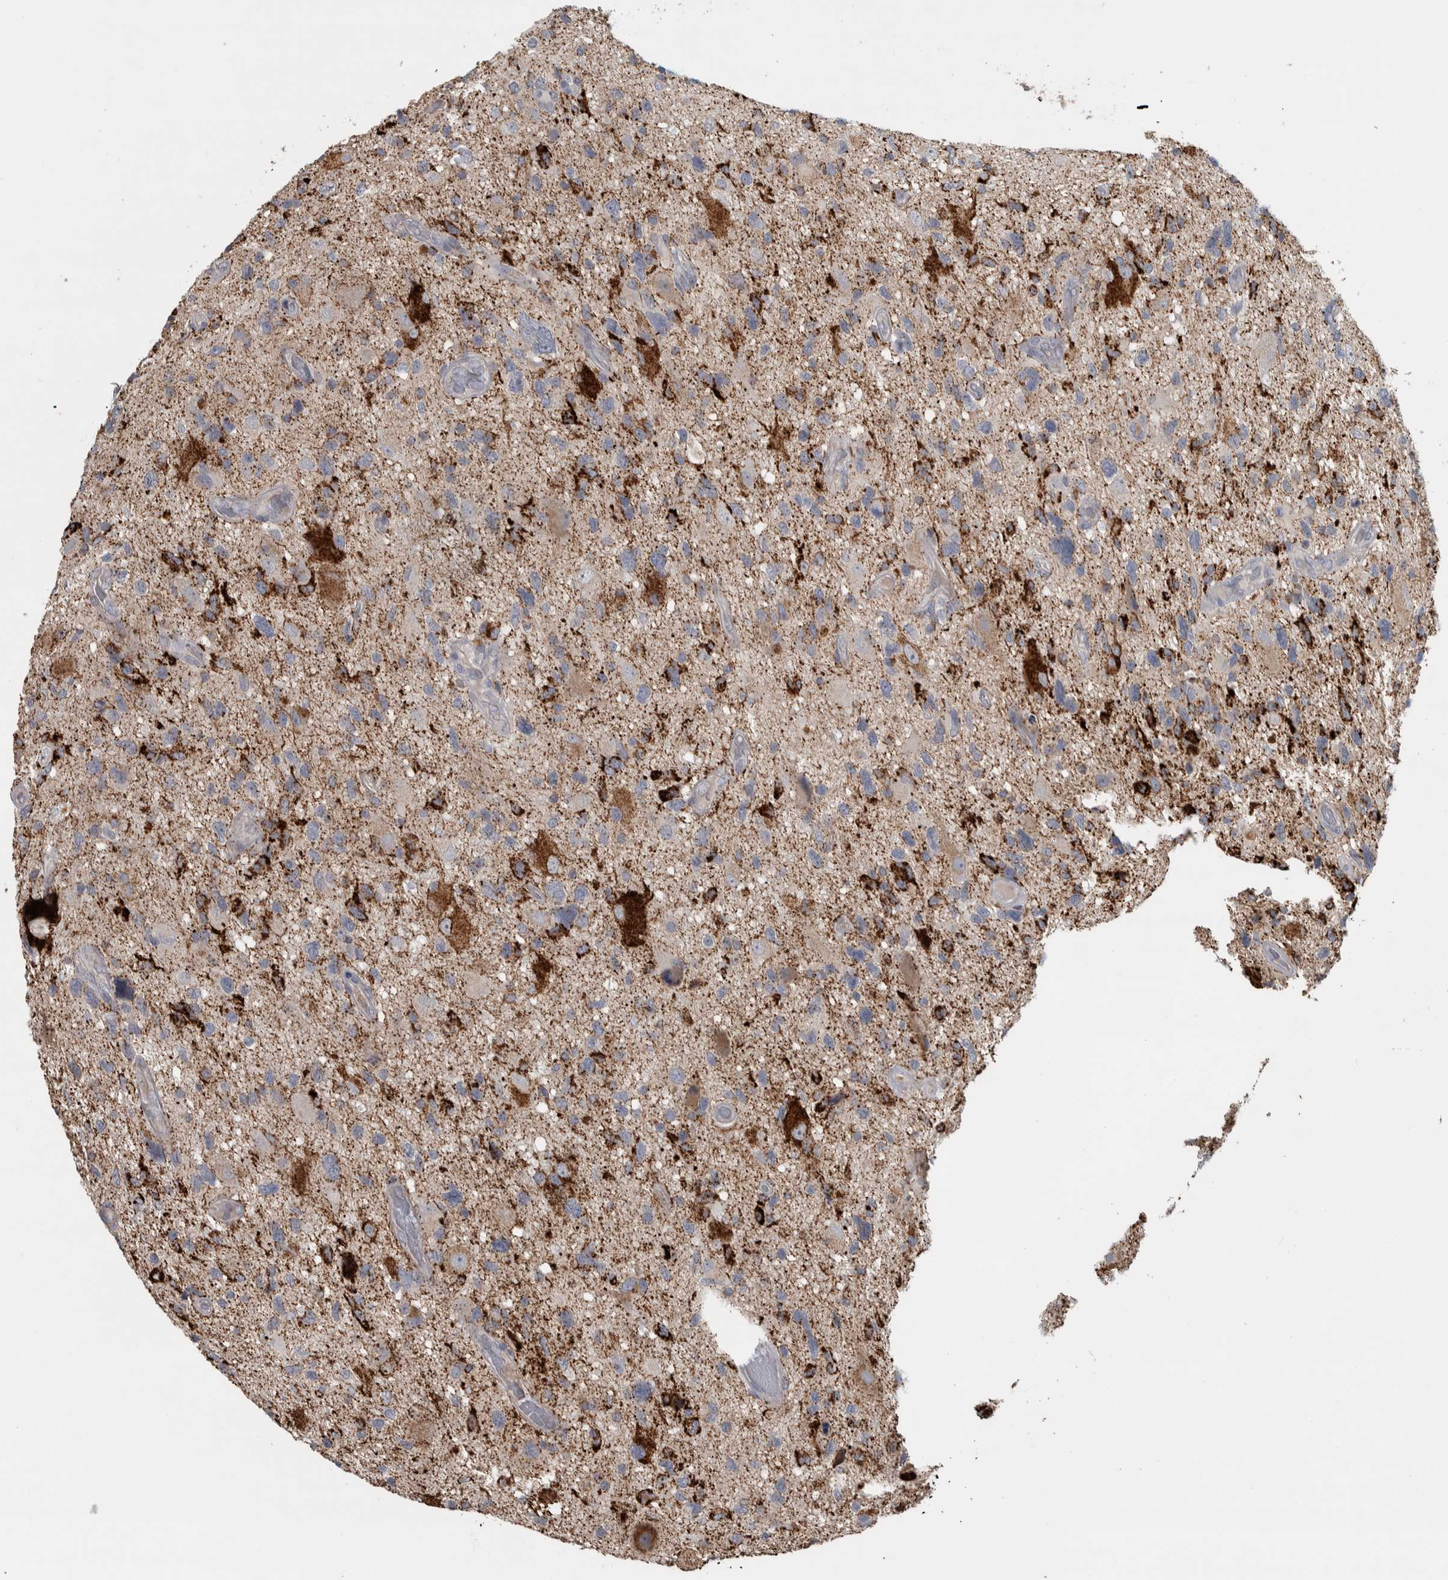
{"staining": {"intensity": "moderate", "quantity": "<25%", "location": "cytoplasmic/membranous"}, "tissue": "glioma", "cell_type": "Tumor cells", "image_type": "cancer", "snomed": [{"axis": "morphology", "description": "Glioma, malignant, High grade"}, {"axis": "topography", "description": "Brain"}], "caption": "Protein staining shows moderate cytoplasmic/membranous positivity in about <25% of tumor cells in glioma.", "gene": "FAM78A", "patient": {"sex": "male", "age": 33}}